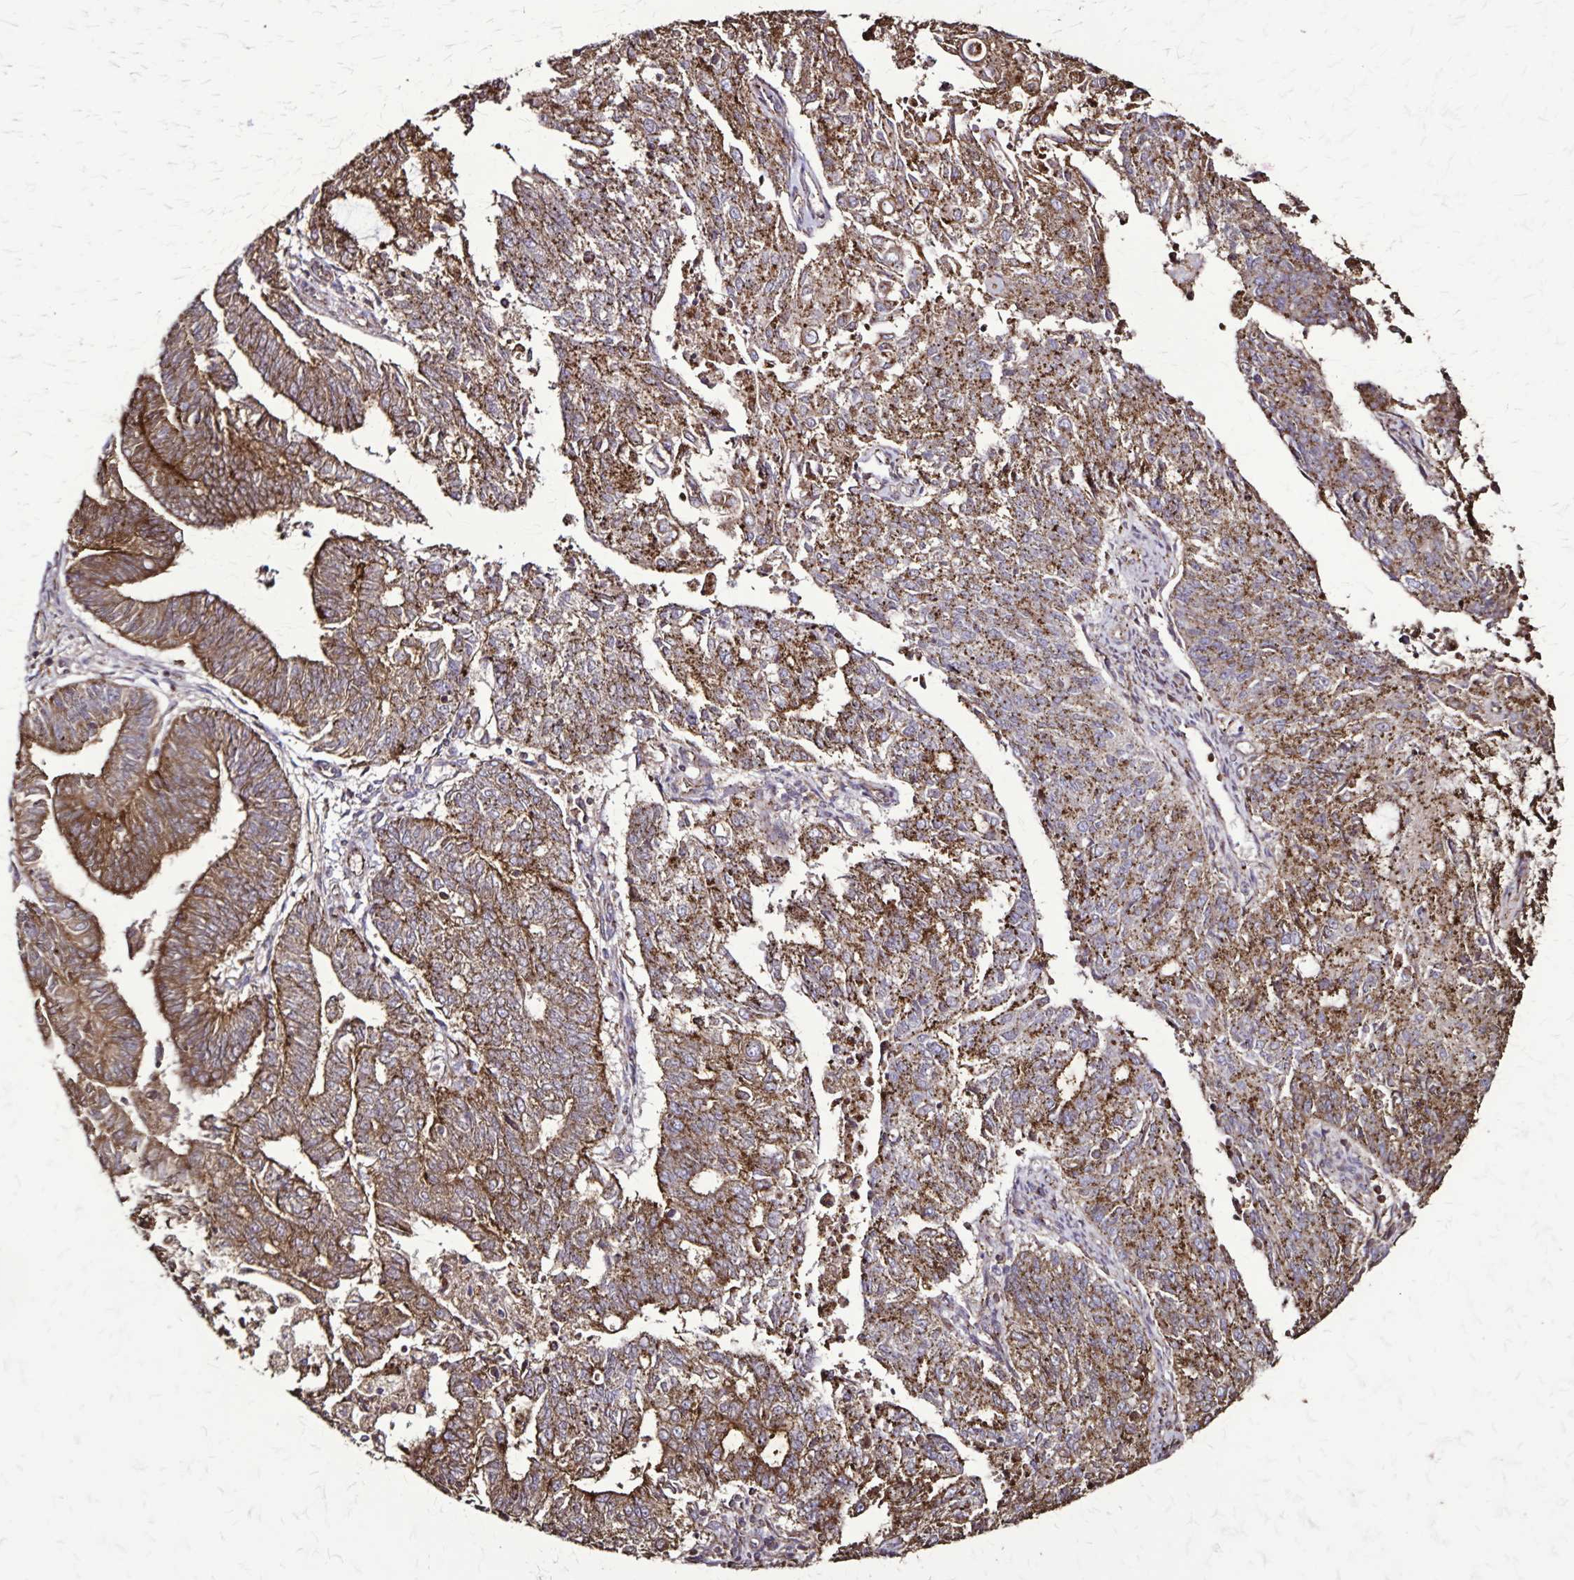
{"staining": {"intensity": "strong", "quantity": ">75%", "location": "cytoplasmic/membranous"}, "tissue": "endometrial cancer", "cell_type": "Tumor cells", "image_type": "cancer", "snomed": [{"axis": "morphology", "description": "Adenocarcinoma, NOS"}, {"axis": "topography", "description": "Endometrium"}], "caption": "Approximately >75% of tumor cells in human endometrial adenocarcinoma reveal strong cytoplasmic/membranous protein expression as visualized by brown immunohistochemical staining.", "gene": "CHMP1B", "patient": {"sex": "female", "age": 82}}